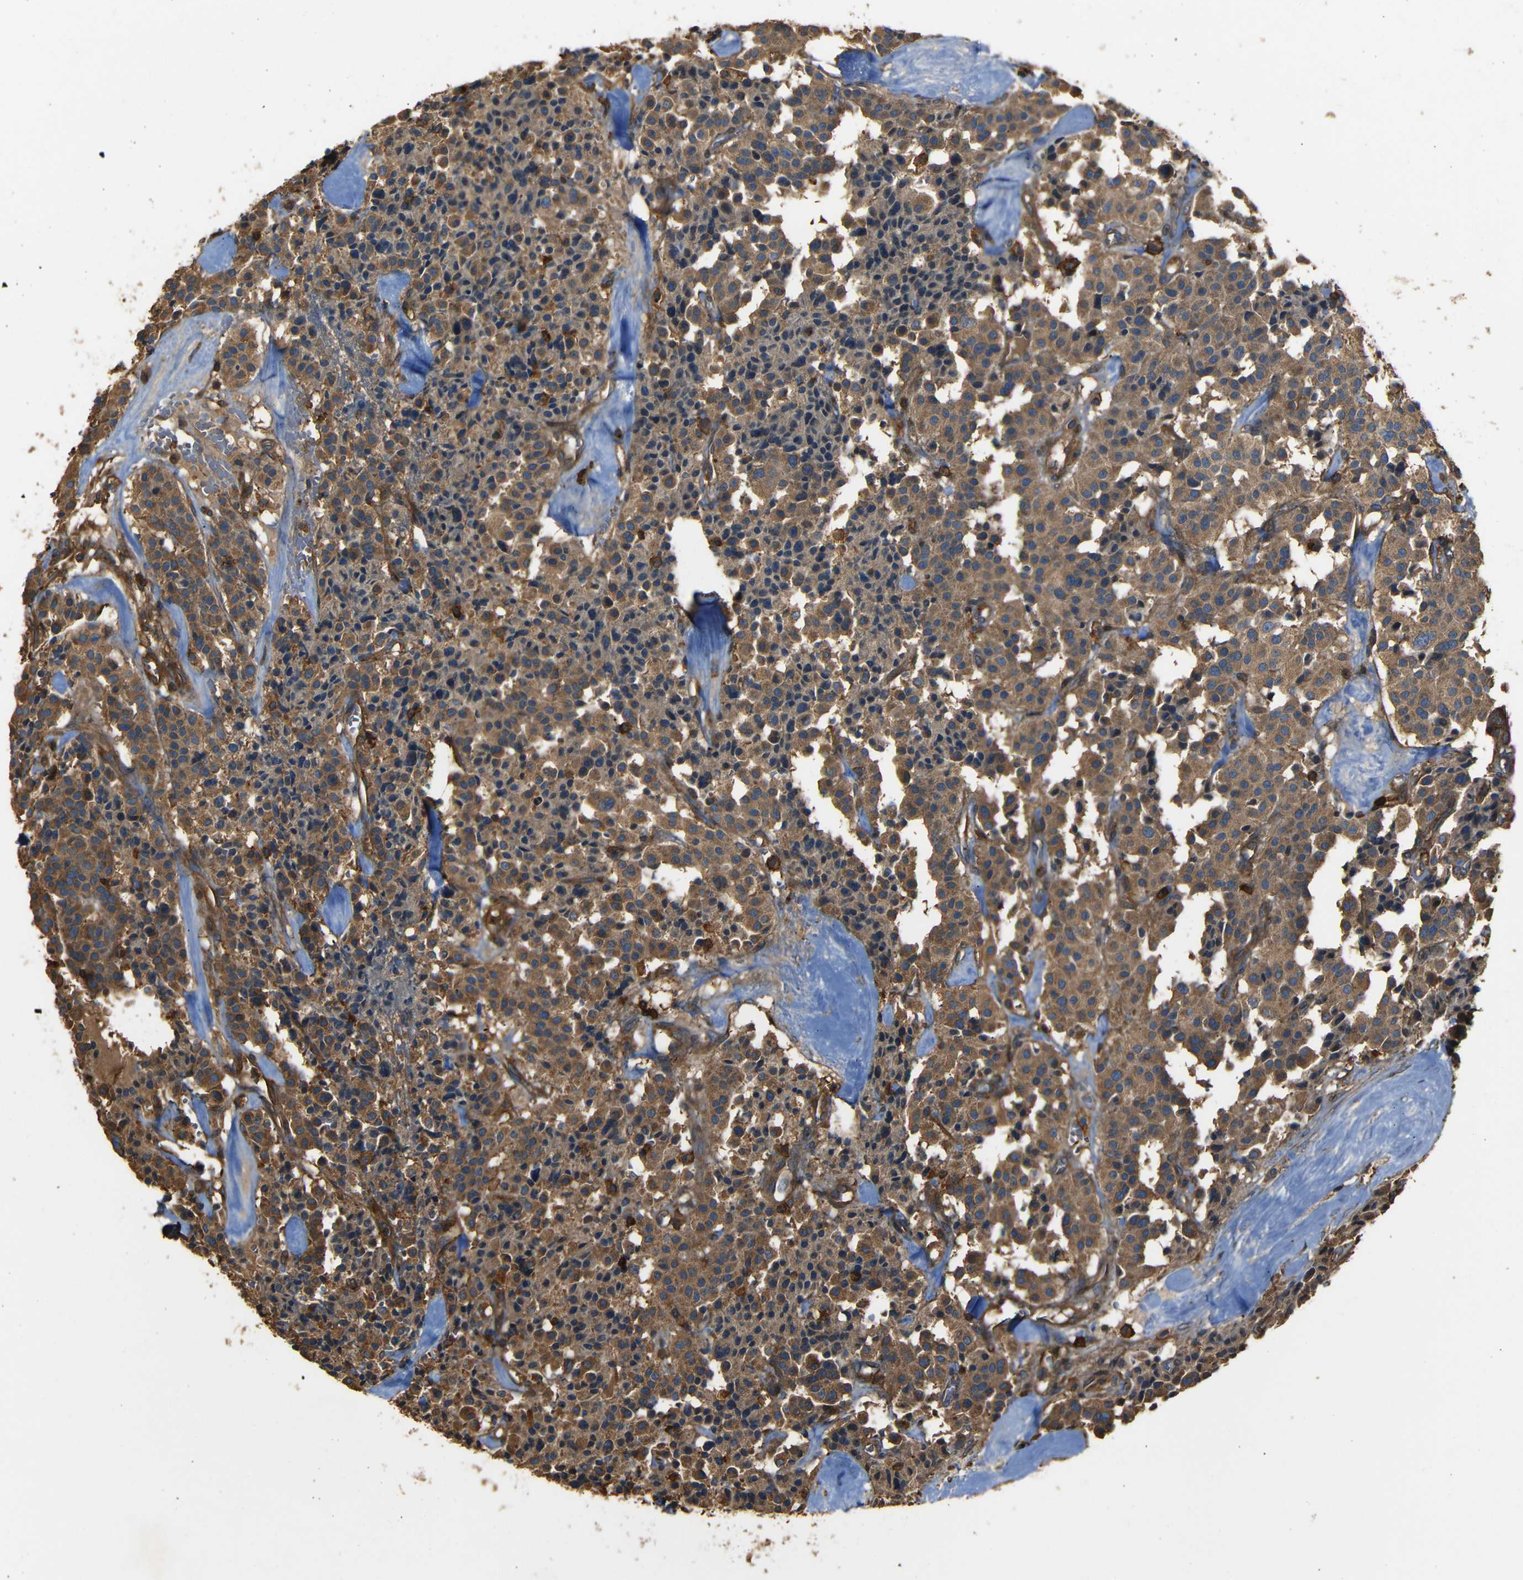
{"staining": {"intensity": "moderate", "quantity": ">75%", "location": "cytoplasmic/membranous"}, "tissue": "carcinoid", "cell_type": "Tumor cells", "image_type": "cancer", "snomed": [{"axis": "morphology", "description": "Carcinoid, malignant, NOS"}, {"axis": "topography", "description": "Lung"}], "caption": "A medium amount of moderate cytoplasmic/membranous staining is appreciated in about >75% of tumor cells in malignant carcinoid tissue.", "gene": "ADGRE5", "patient": {"sex": "male", "age": 30}}